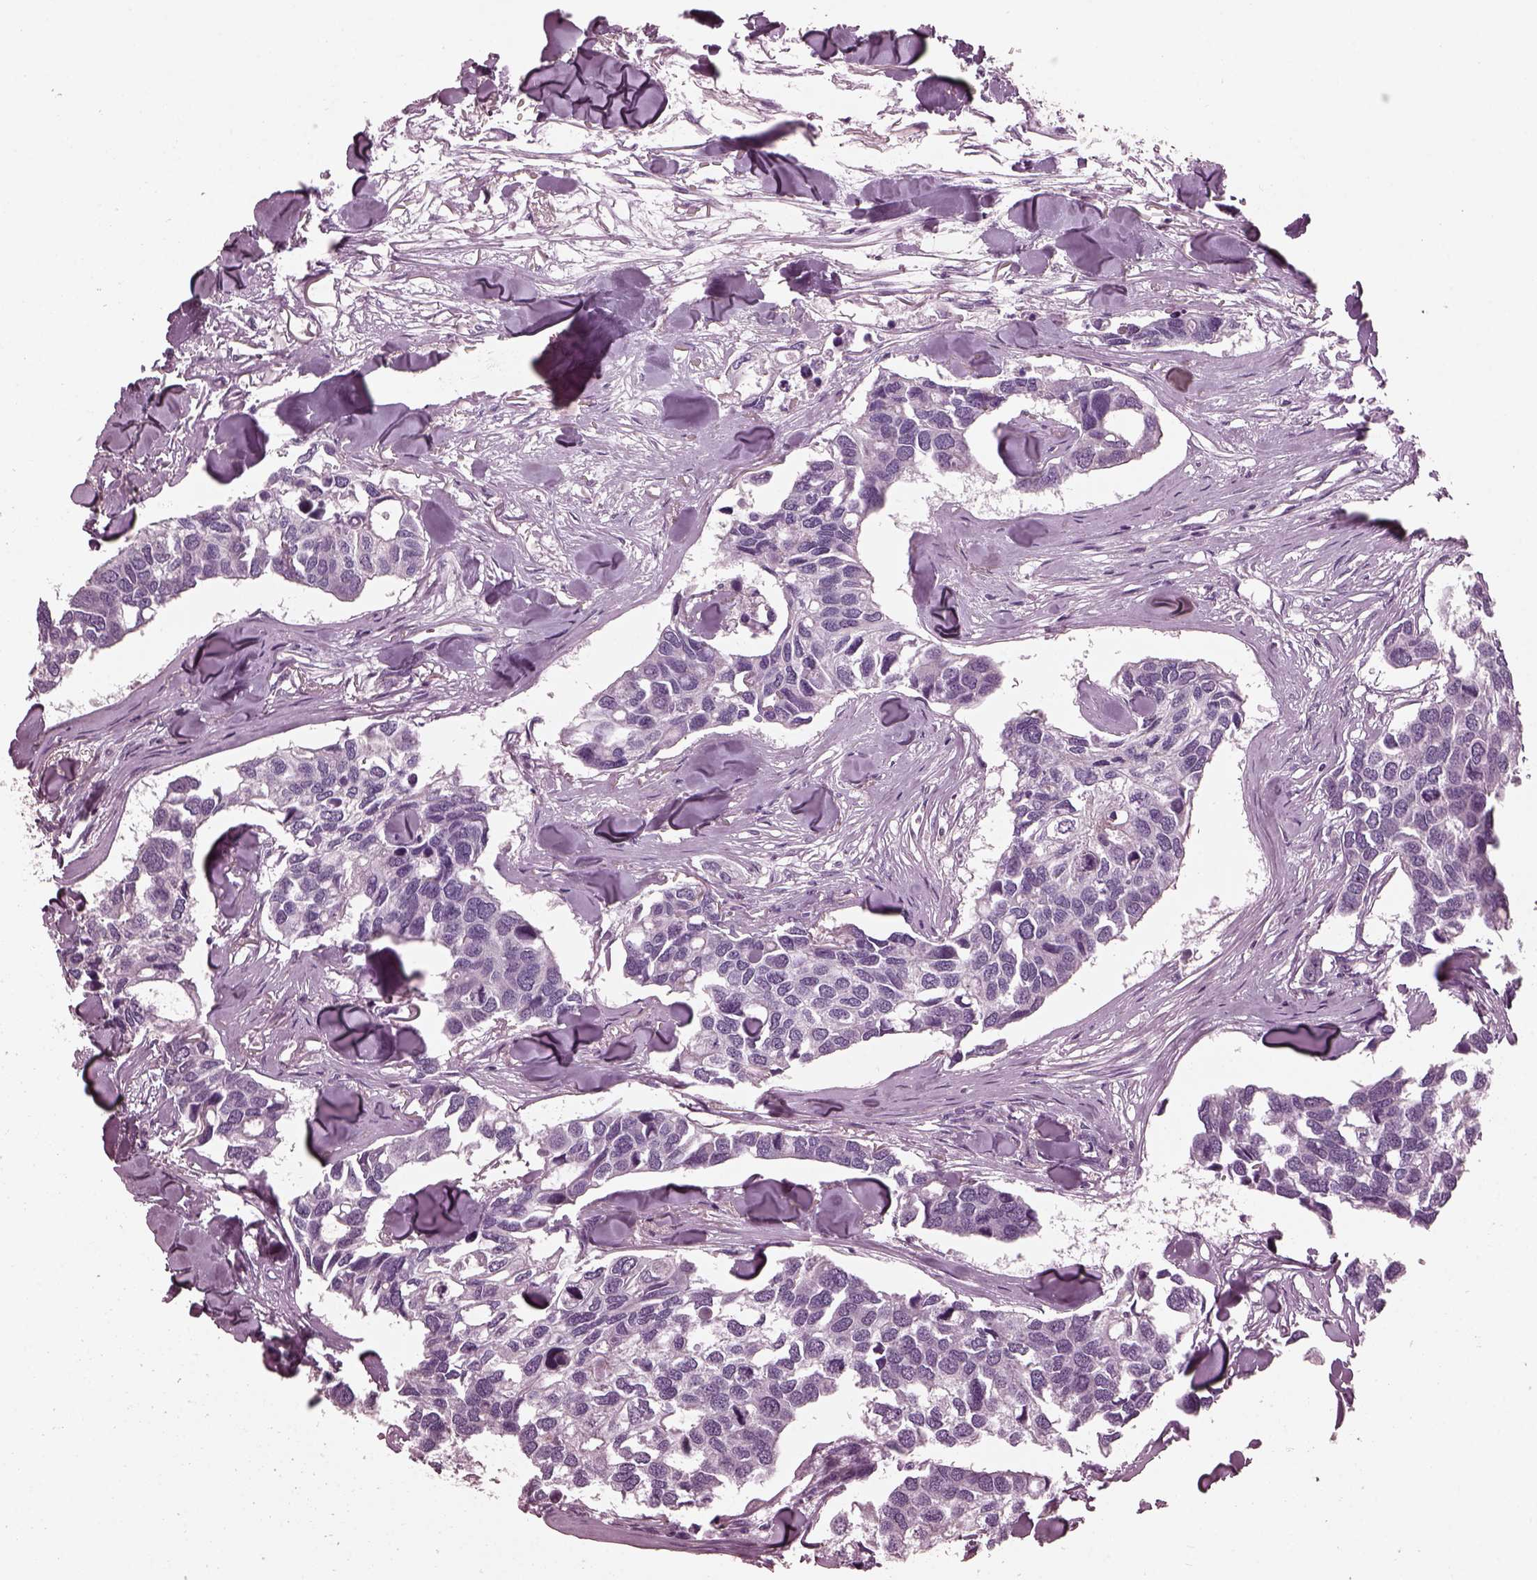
{"staining": {"intensity": "negative", "quantity": "none", "location": "none"}, "tissue": "breast cancer", "cell_type": "Tumor cells", "image_type": "cancer", "snomed": [{"axis": "morphology", "description": "Duct carcinoma"}, {"axis": "topography", "description": "Breast"}], "caption": "Tumor cells show no significant protein expression in intraductal carcinoma (breast).", "gene": "GDF11", "patient": {"sex": "female", "age": 83}}